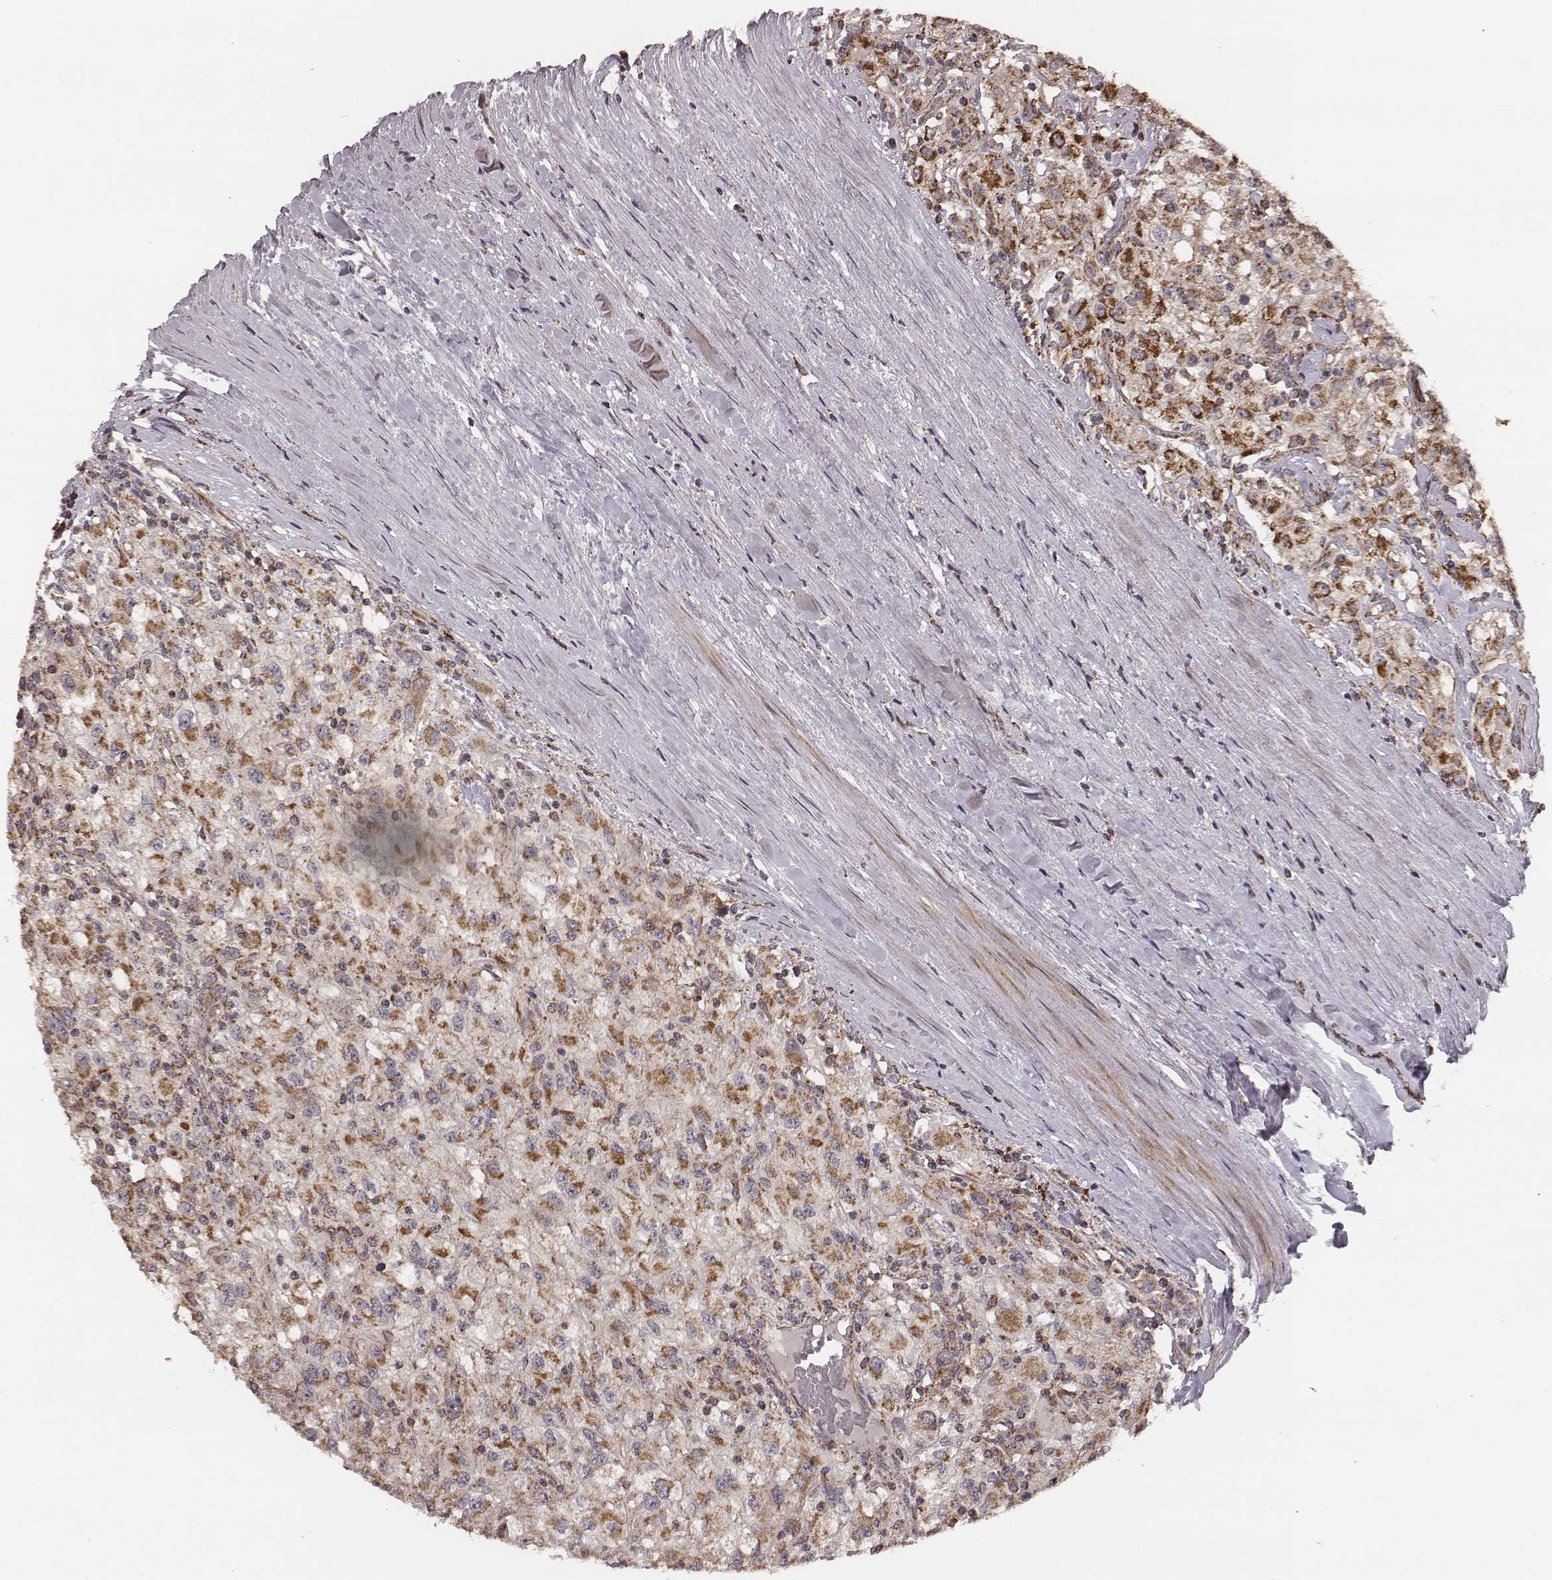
{"staining": {"intensity": "moderate", "quantity": "25%-75%", "location": "cytoplasmic/membranous"}, "tissue": "renal cancer", "cell_type": "Tumor cells", "image_type": "cancer", "snomed": [{"axis": "morphology", "description": "Adenocarcinoma, NOS"}, {"axis": "topography", "description": "Kidney"}], "caption": "Tumor cells reveal moderate cytoplasmic/membranous expression in approximately 25%-75% of cells in renal cancer (adenocarcinoma).", "gene": "ZDHHC21", "patient": {"sex": "female", "age": 67}}